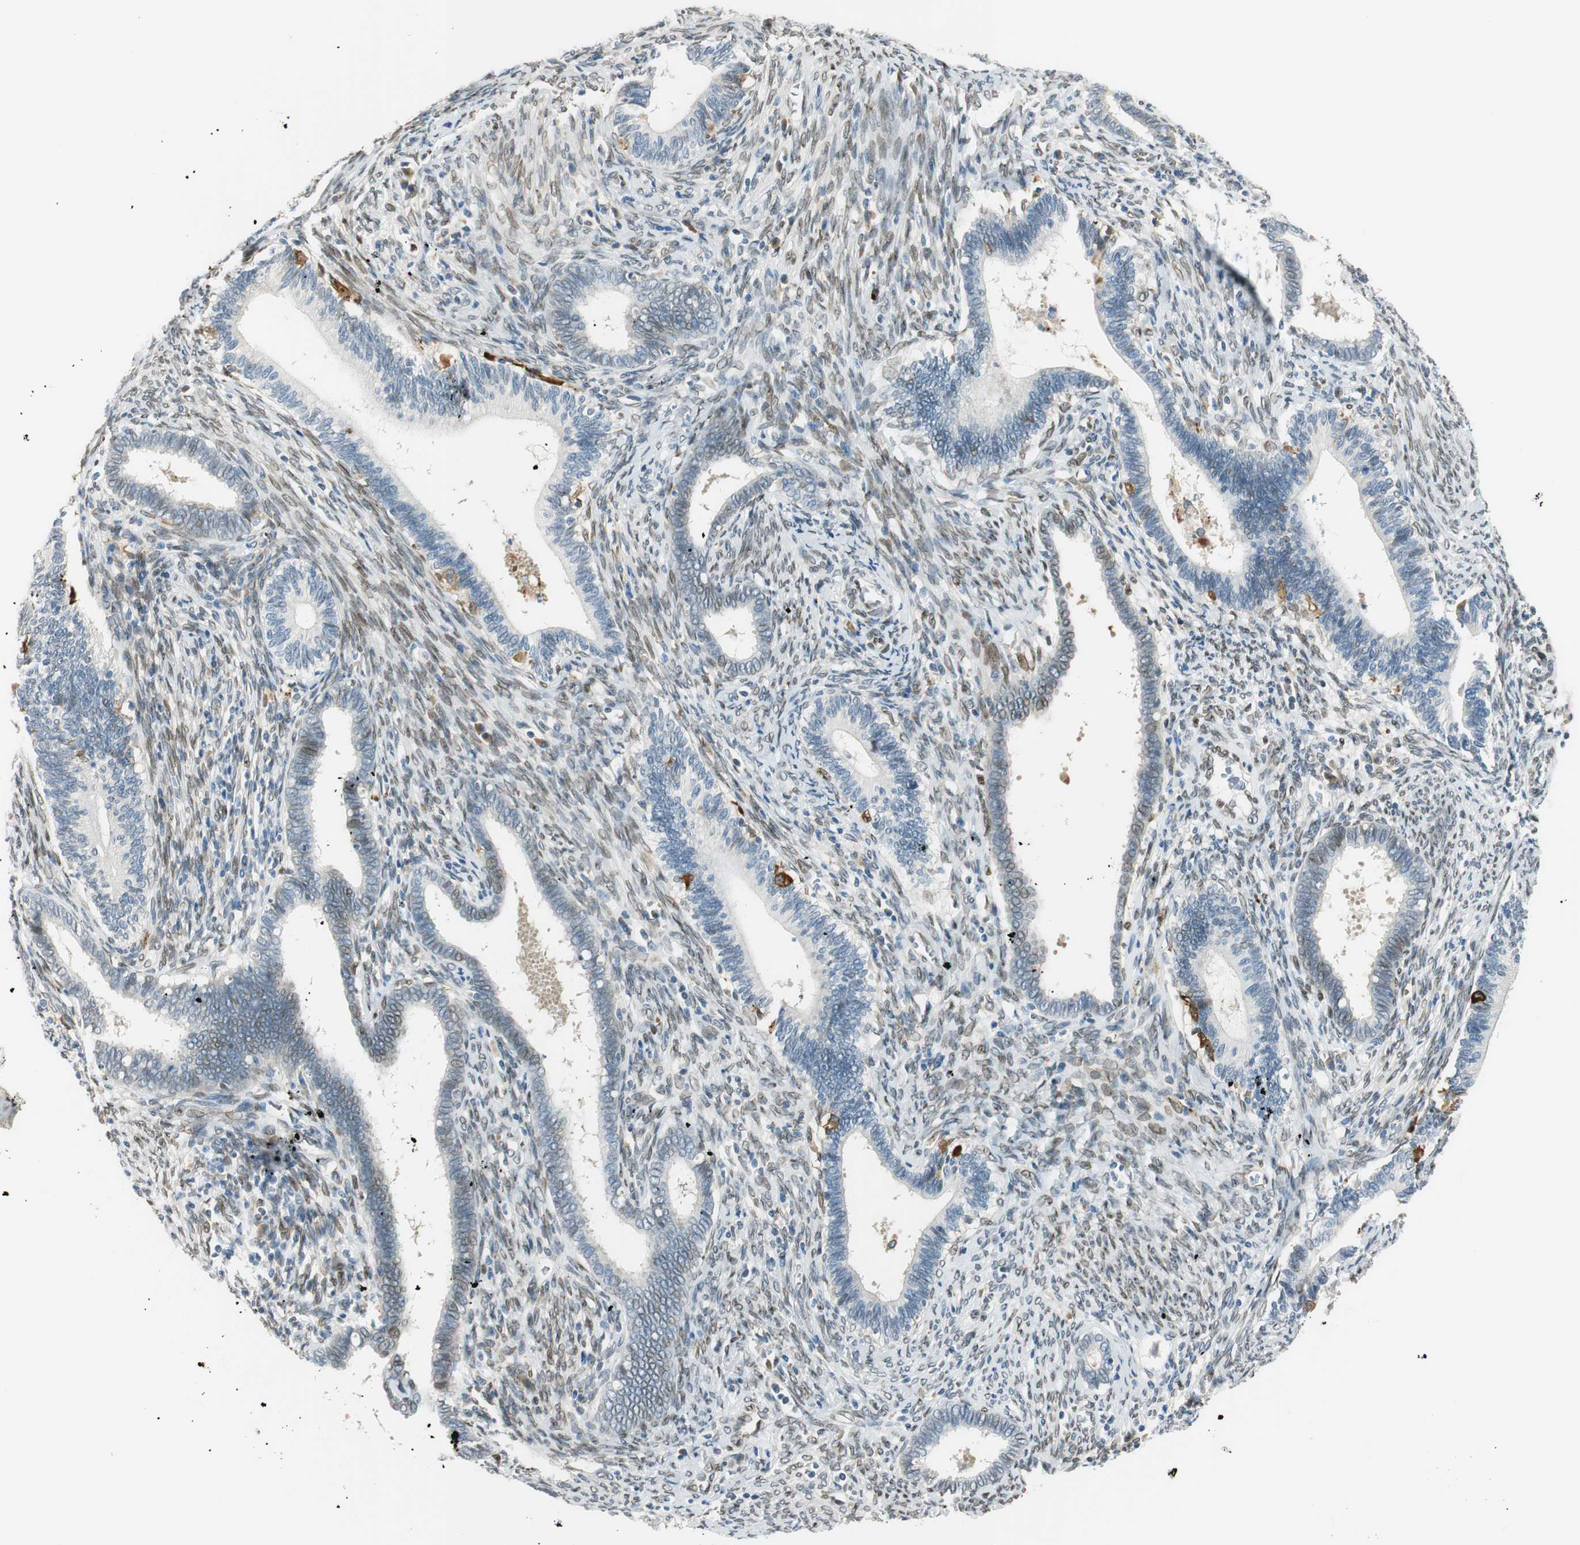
{"staining": {"intensity": "negative", "quantity": "none", "location": "none"}, "tissue": "cervical cancer", "cell_type": "Tumor cells", "image_type": "cancer", "snomed": [{"axis": "morphology", "description": "Adenocarcinoma, NOS"}, {"axis": "topography", "description": "Cervix"}], "caption": "Immunohistochemistry photomicrograph of neoplastic tissue: cervical cancer stained with DAB reveals no significant protein positivity in tumor cells. (DAB (3,3'-diaminobenzidine) immunohistochemistry visualized using brightfield microscopy, high magnification).", "gene": "TMEM260", "patient": {"sex": "female", "age": 44}}